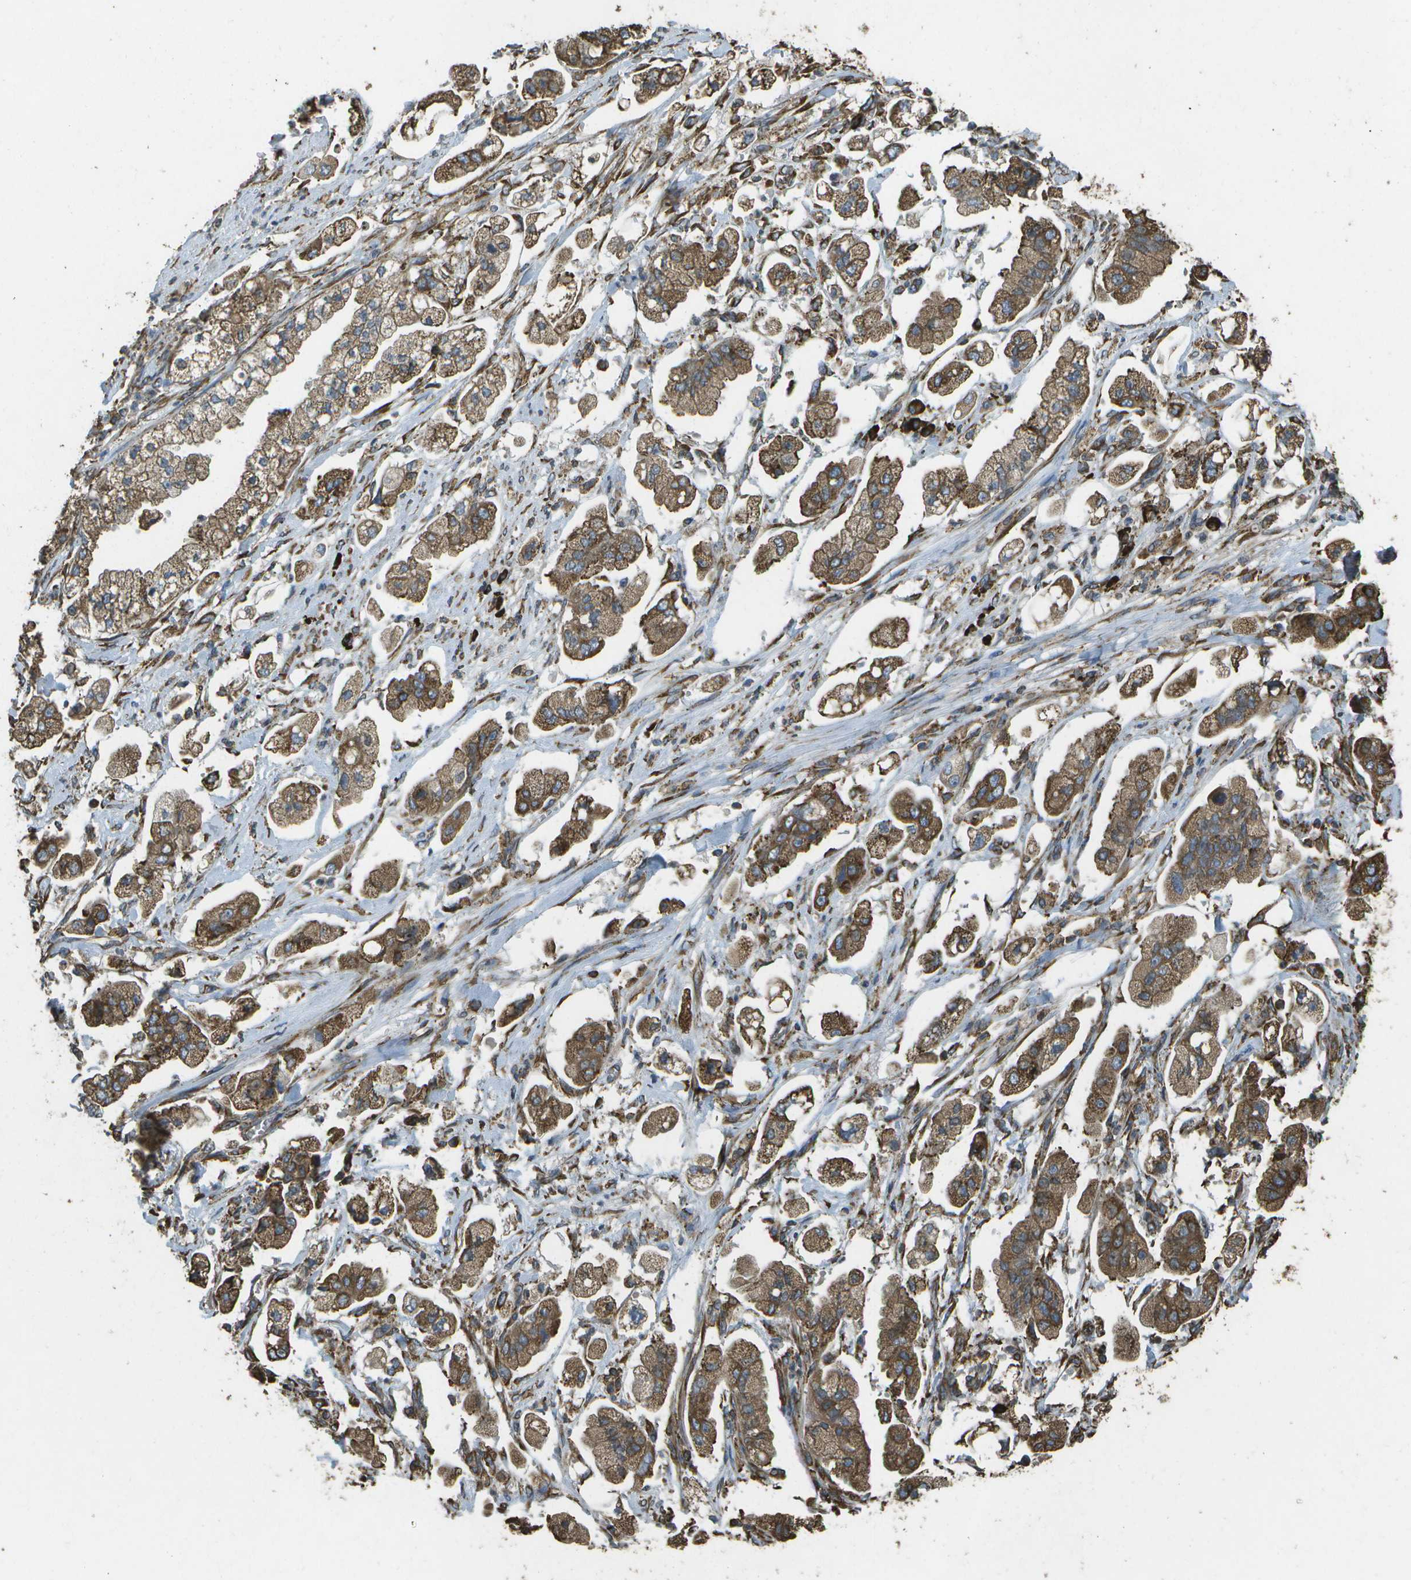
{"staining": {"intensity": "moderate", "quantity": ">75%", "location": "cytoplasmic/membranous"}, "tissue": "stomach cancer", "cell_type": "Tumor cells", "image_type": "cancer", "snomed": [{"axis": "morphology", "description": "Adenocarcinoma, NOS"}, {"axis": "topography", "description": "Stomach"}], "caption": "Immunohistochemical staining of stomach adenocarcinoma exhibits moderate cytoplasmic/membranous protein positivity in approximately >75% of tumor cells.", "gene": "PDIA4", "patient": {"sex": "male", "age": 62}}